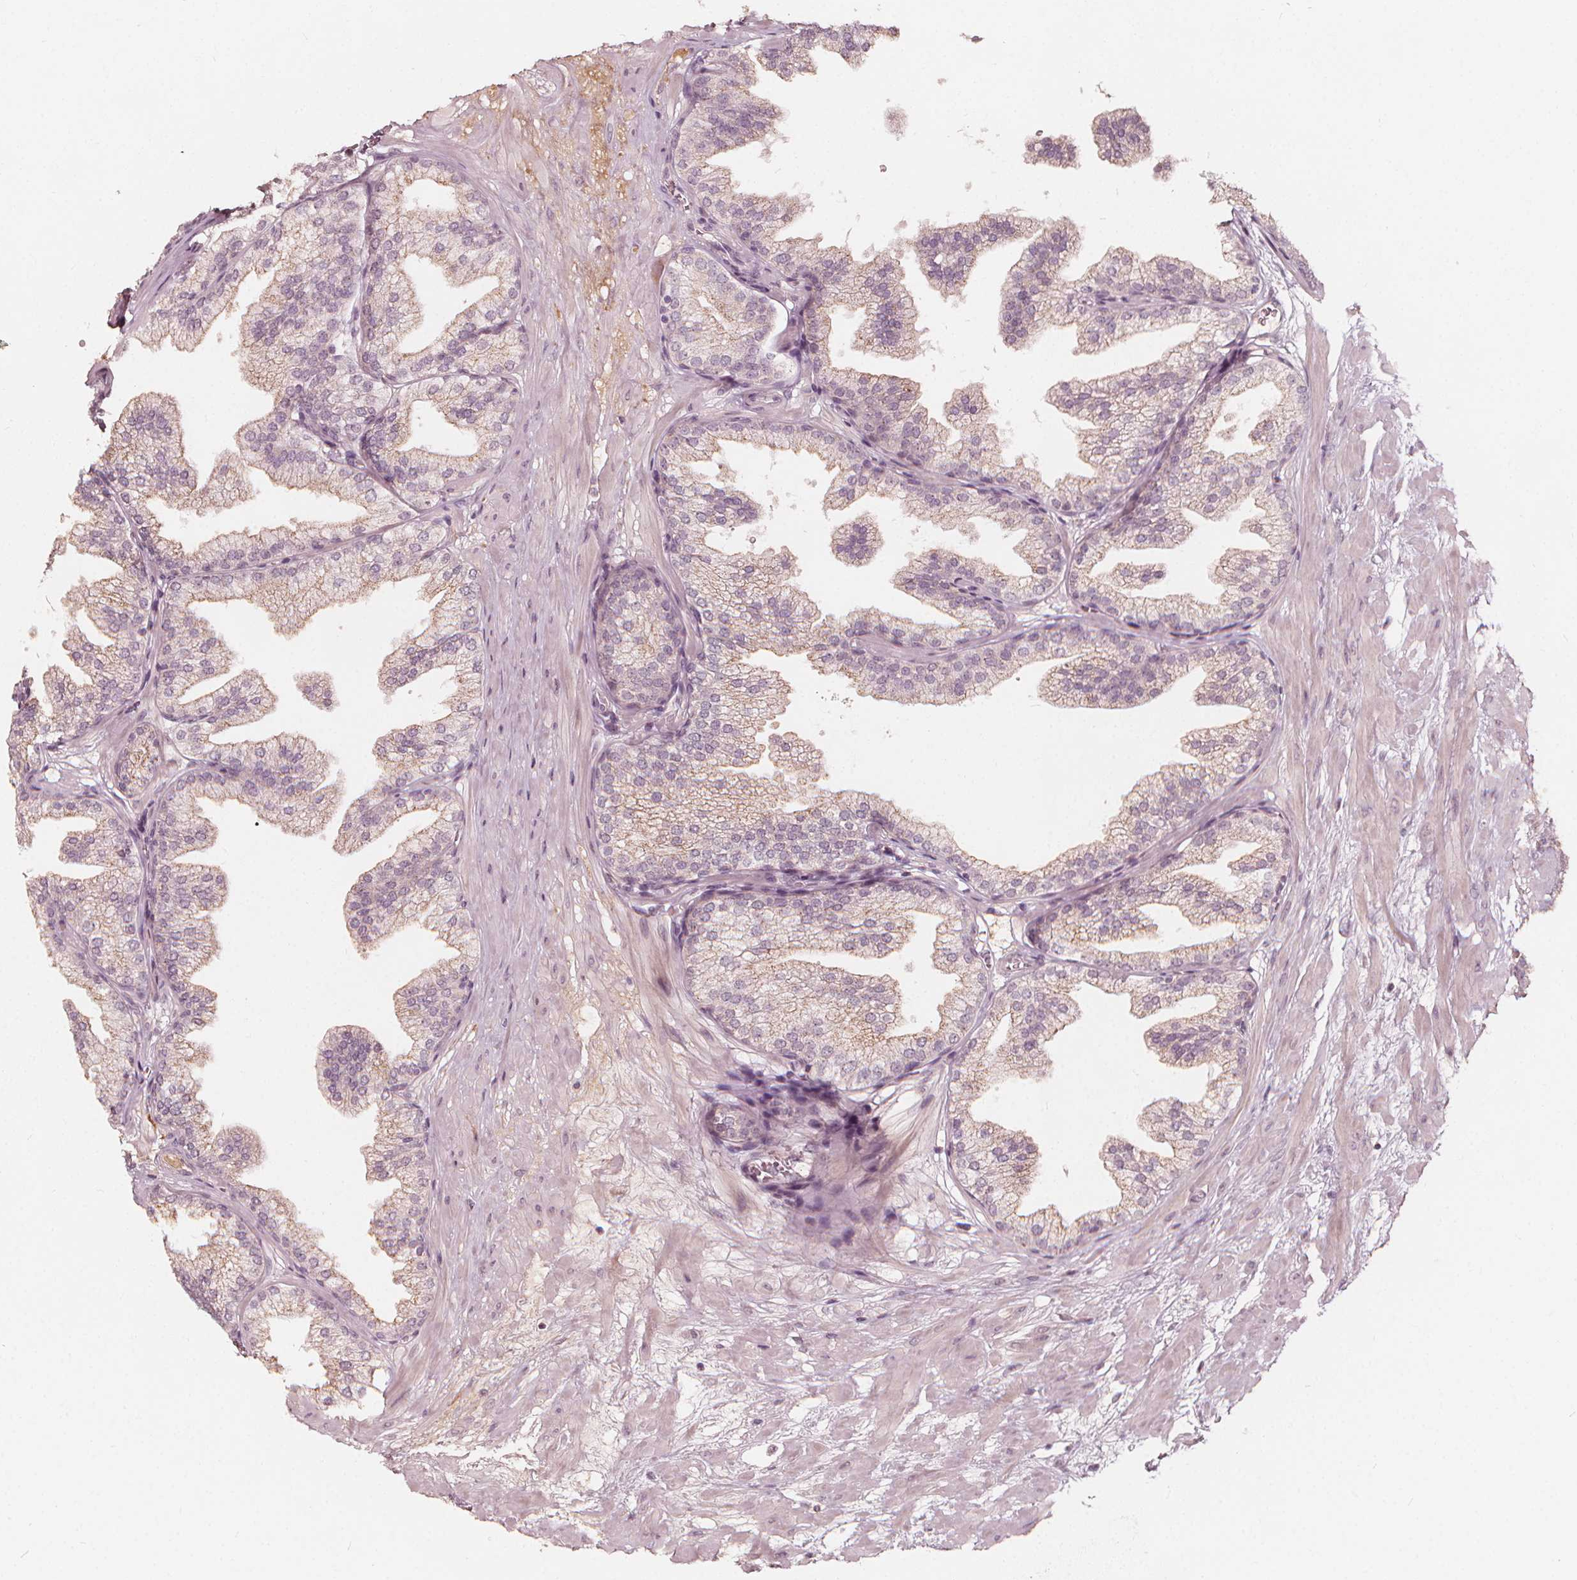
{"staining": {"intensity": "weak", "quantity": "25%-75%", "location": "cytoplasmic/membranous"}, "tissue": "prostate", "cell_type": "Glandular cells", "image_type": "normal", "snomed": [{"axis": "morphology", "description": "Normal tissue, NOS"}, {"axis": "topography", "description": "Prostate"}], "caption": "IHC histopathology image of benign prostate stained for a protein (brown), which shows low levels of weak cytoplasmic/membranous positivity in approximately 25%-75% of glandular cells.", "gene": "NPC1L1", "patient": {"sex": "male", "age": 37}}